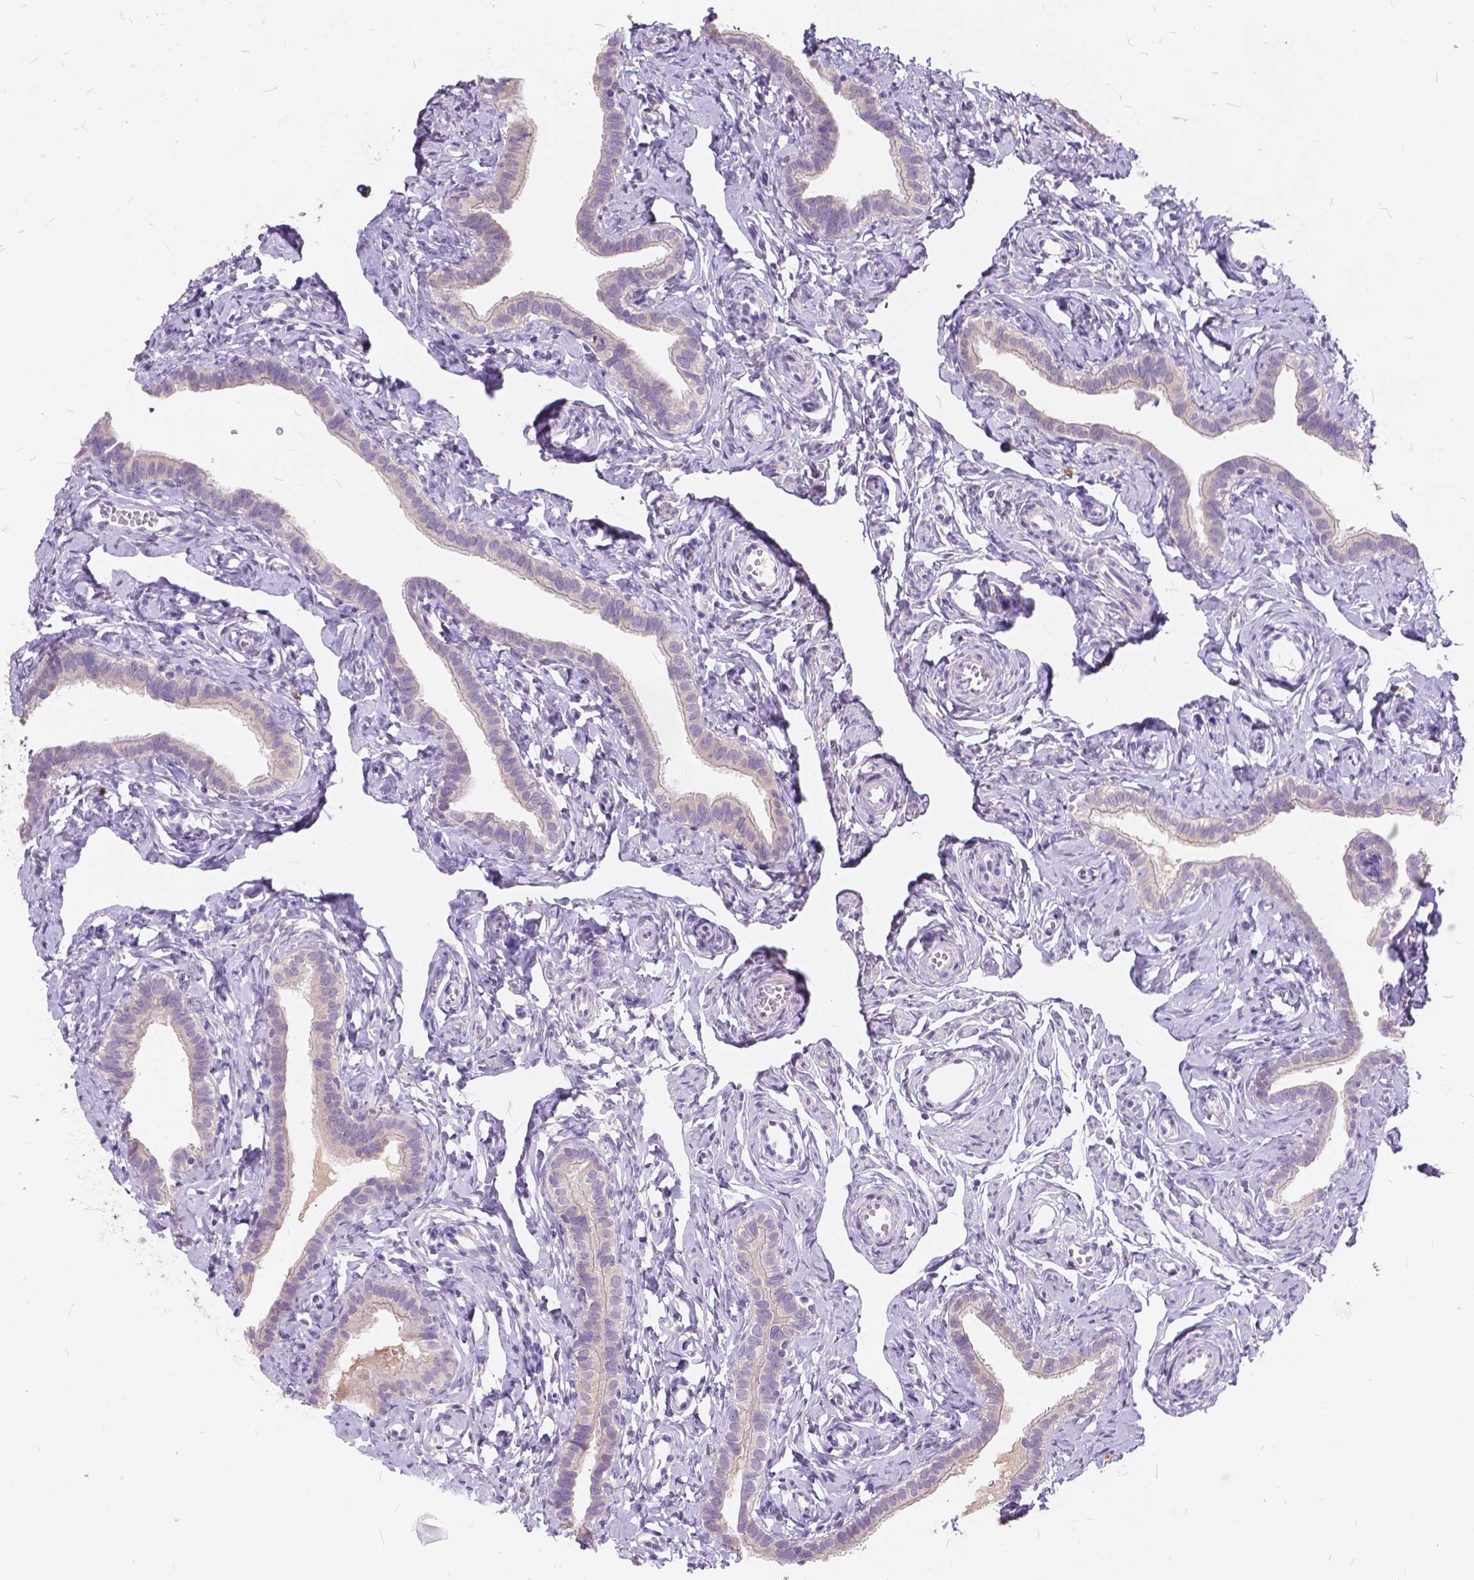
{"staining": {"intensity": "negative", "quantity": "none", "location": "none"}, "tissue": "fallopian tube", "cell_type": "Glandular cells", "image_type": "normal", "snomed": [{"axis": "morphology", "description": "Normal tissue, NOS"}, {"axis": "topography", "description": "Fallopian tube"}], "caption": "A photomicrograph of fallopian tube stained for a protein demonstrates no brown staining in glandular cells.", "gene": "PEX11G", "patient": {"sex": "female", "age": 41}}